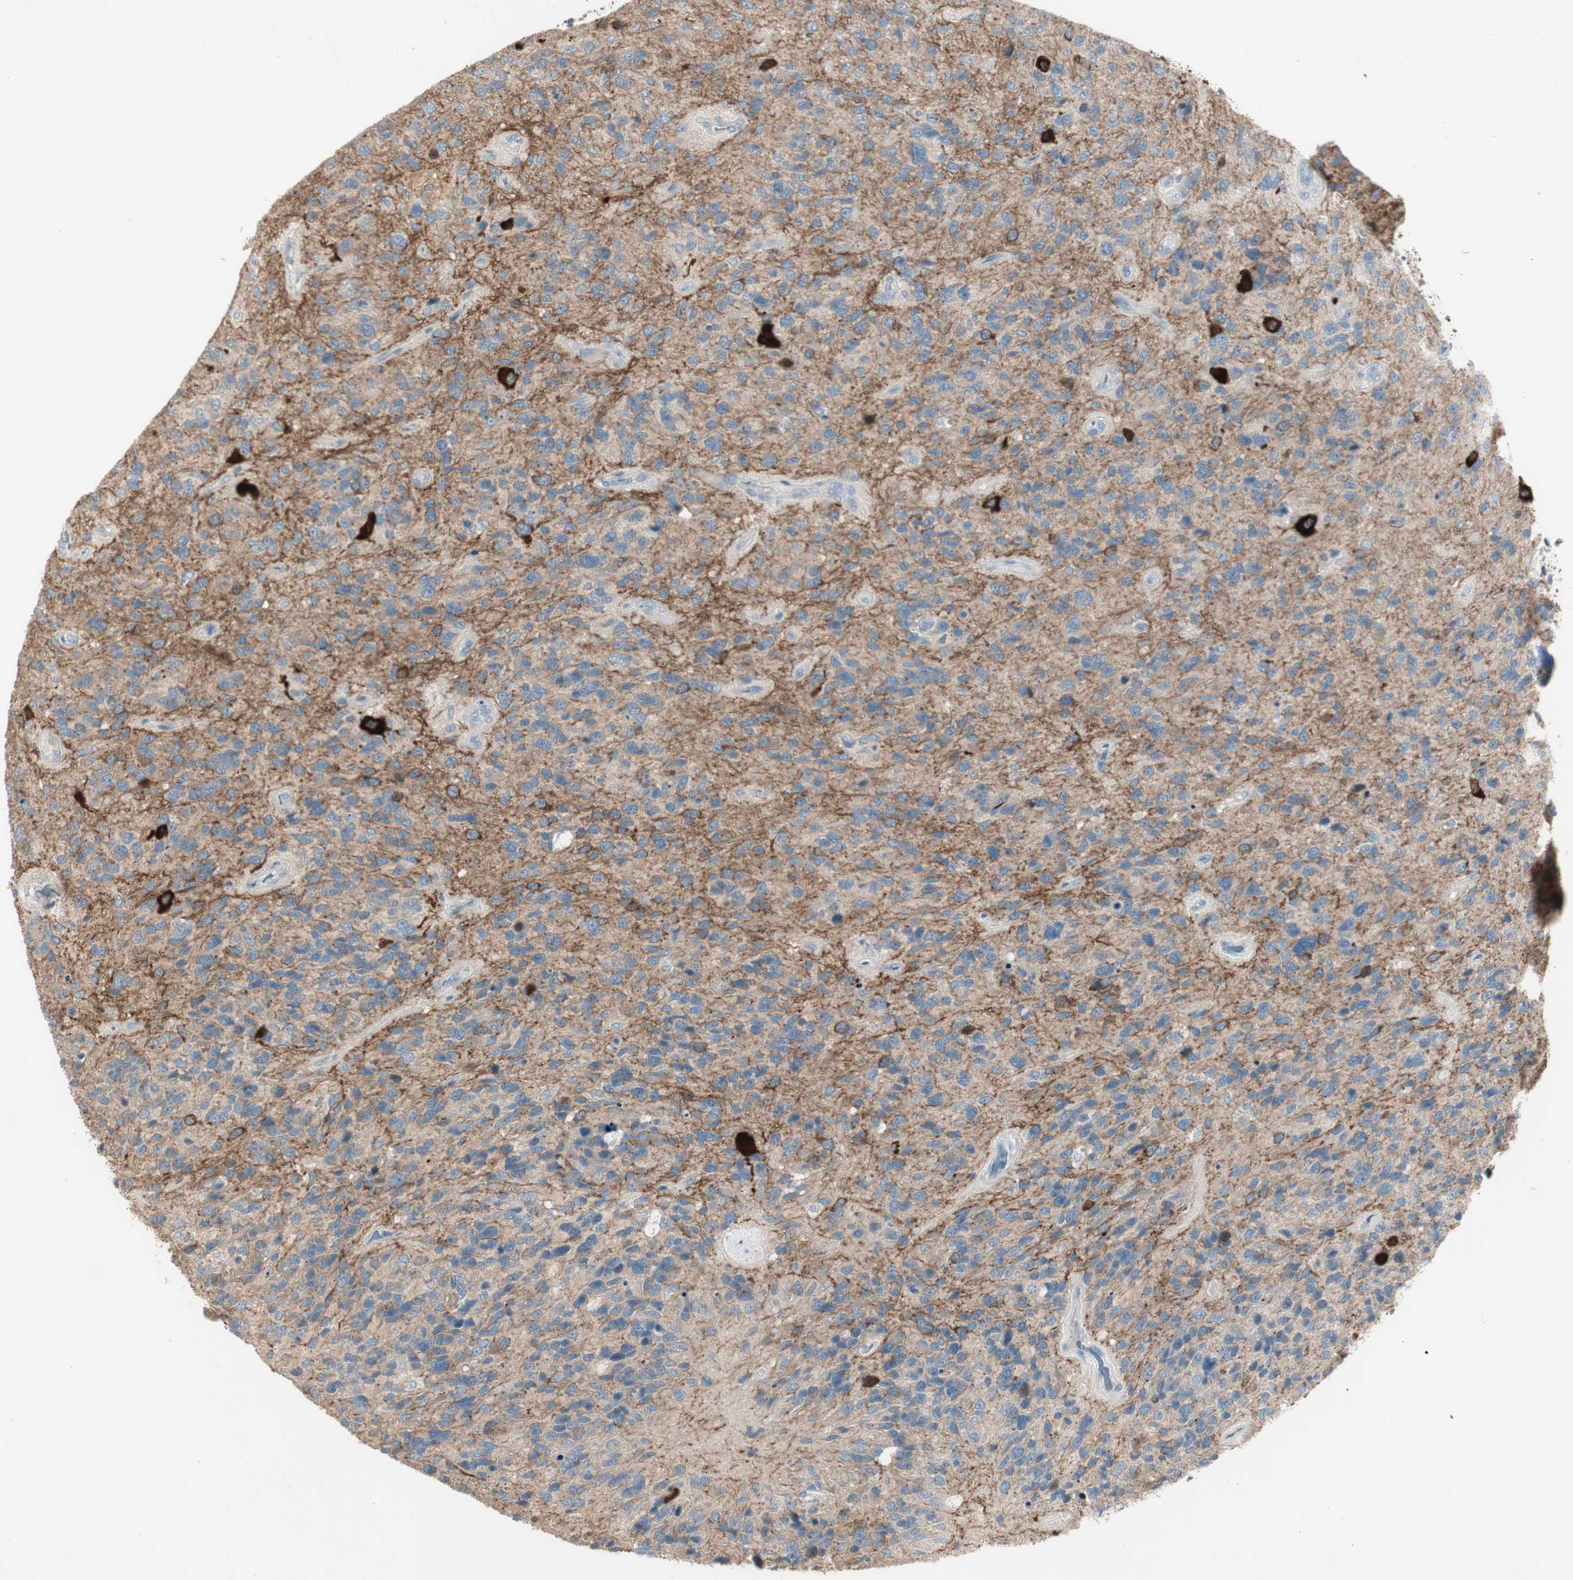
{"staining": {"intensity": "moderate", "quantity": "<25%", "location": "cytoplasmic/membranous"}, "tissue": "glioma", "cell_type": "Tumor cells", "image_type": "cancer", "snomed": [{"axis": "morphology", "description": "Glioma, malignant, High grade"}, {"axis": "topography", "description": "Brain"}], "caption": "Immunohistochemistry (DAB (3,3'-diaminobenzidine)) staining of glioma reveals moderate cytoplasmic/membranous protein staining in about <25% of tumor cells. (DAB (3,3'-diaminobenzidine) IHC, brown staining for protein, blue staining for nuclei).", "gene": "MAPRE3", "patient": {"sex": "female", "age": 58}}